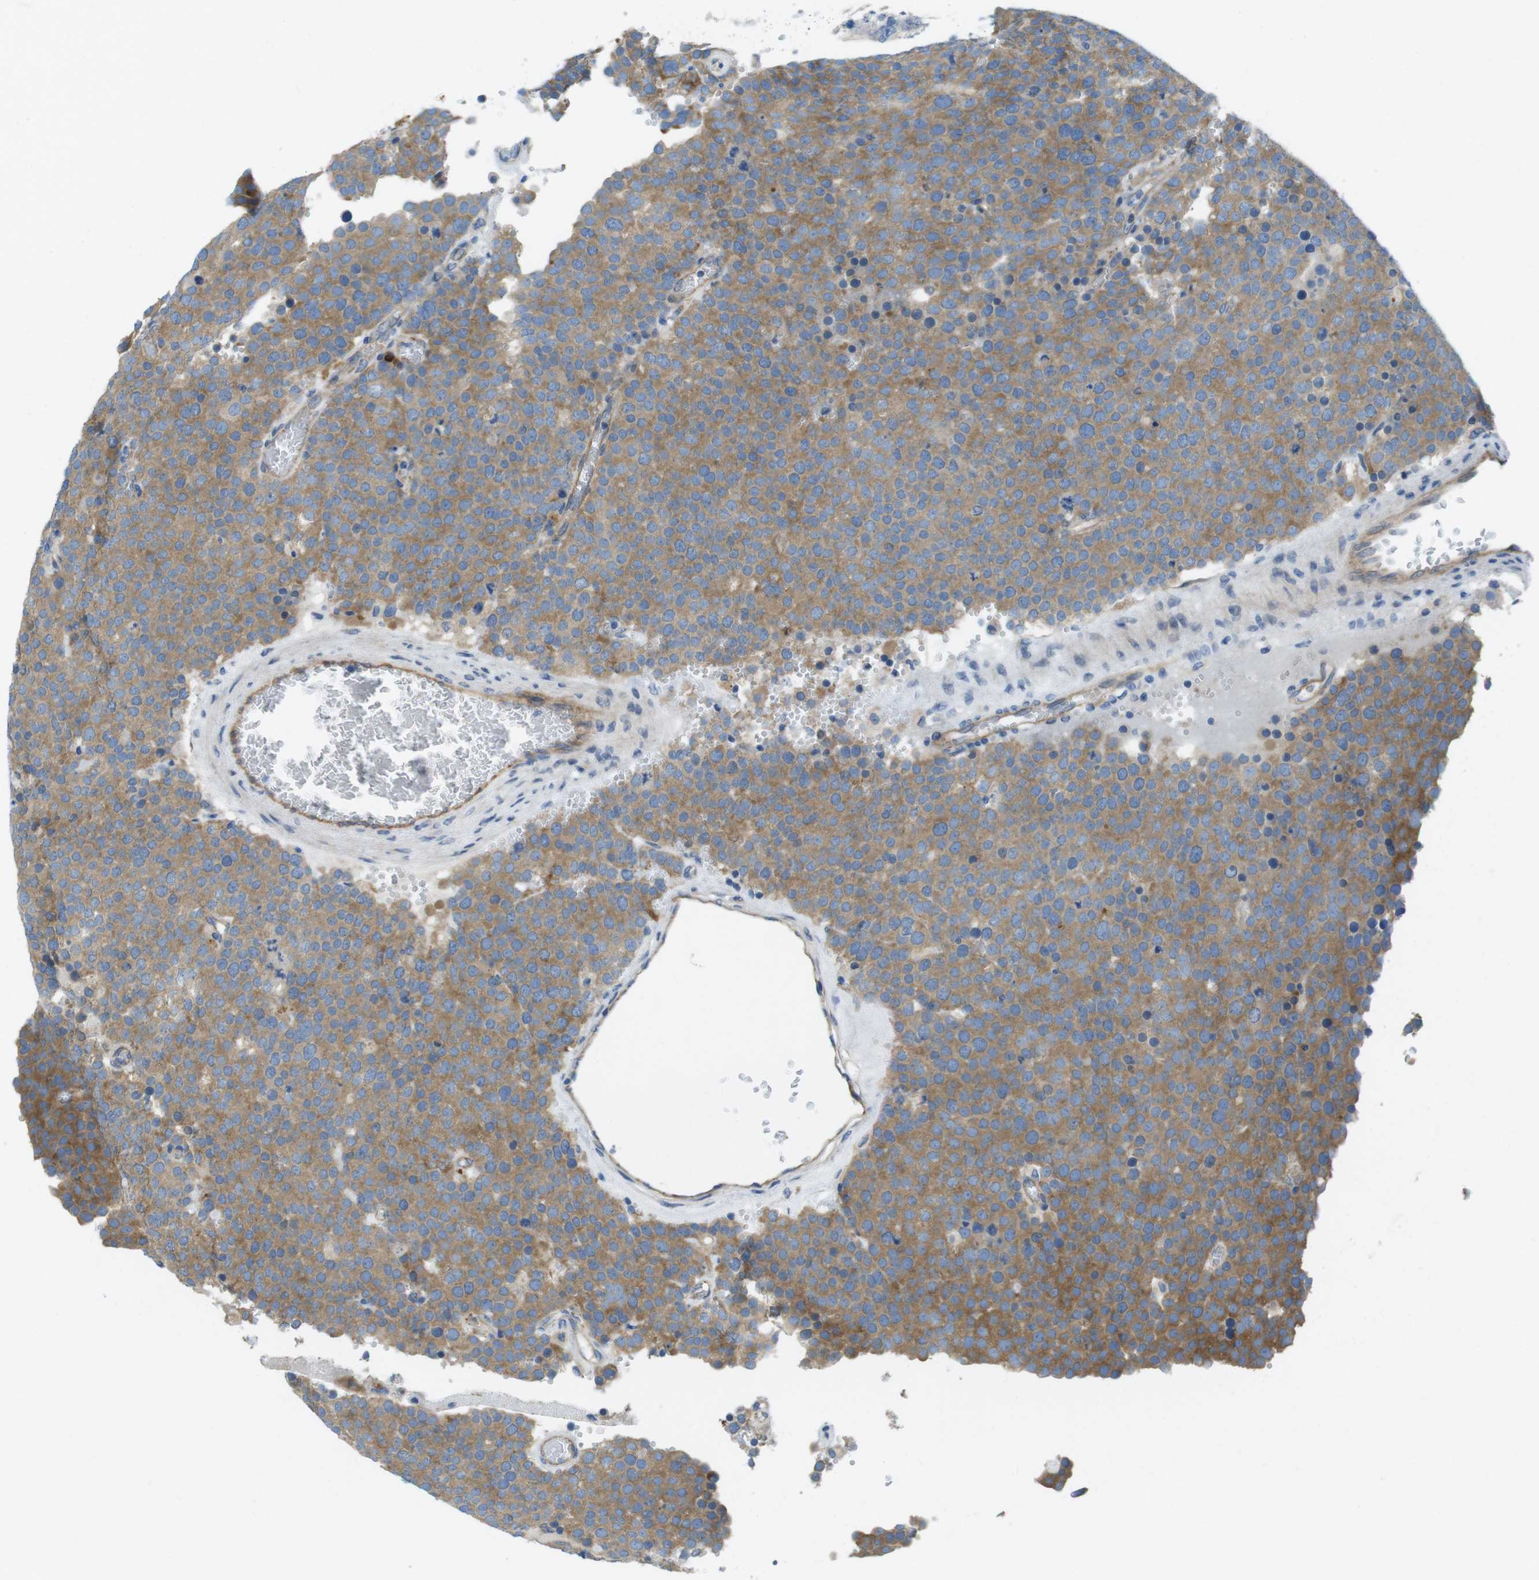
{"staining": {"intensity": "moderate", "quantity": ">75%", "location": "cytoplasmic/membranous"}, "tissue": "testis cancer", "cell_type": "Tumor cells", "image_type": "cancer", "snomed": [{"axis": "morphology", "description": "Normal tissue, NOS"}, {"axis": "morphology", "description": "Seminoma, NOS"}, {"axis": "topography", "description": "Testis"}], "caption": "Testis cancer (seminoma) stained for a protein (brown) displays moderate cytoplasmic/membranous positive staining in approximately >75% of tumor cells.", "gene": "TMEM234", "patient": {"sex": "male", "age": 71}}